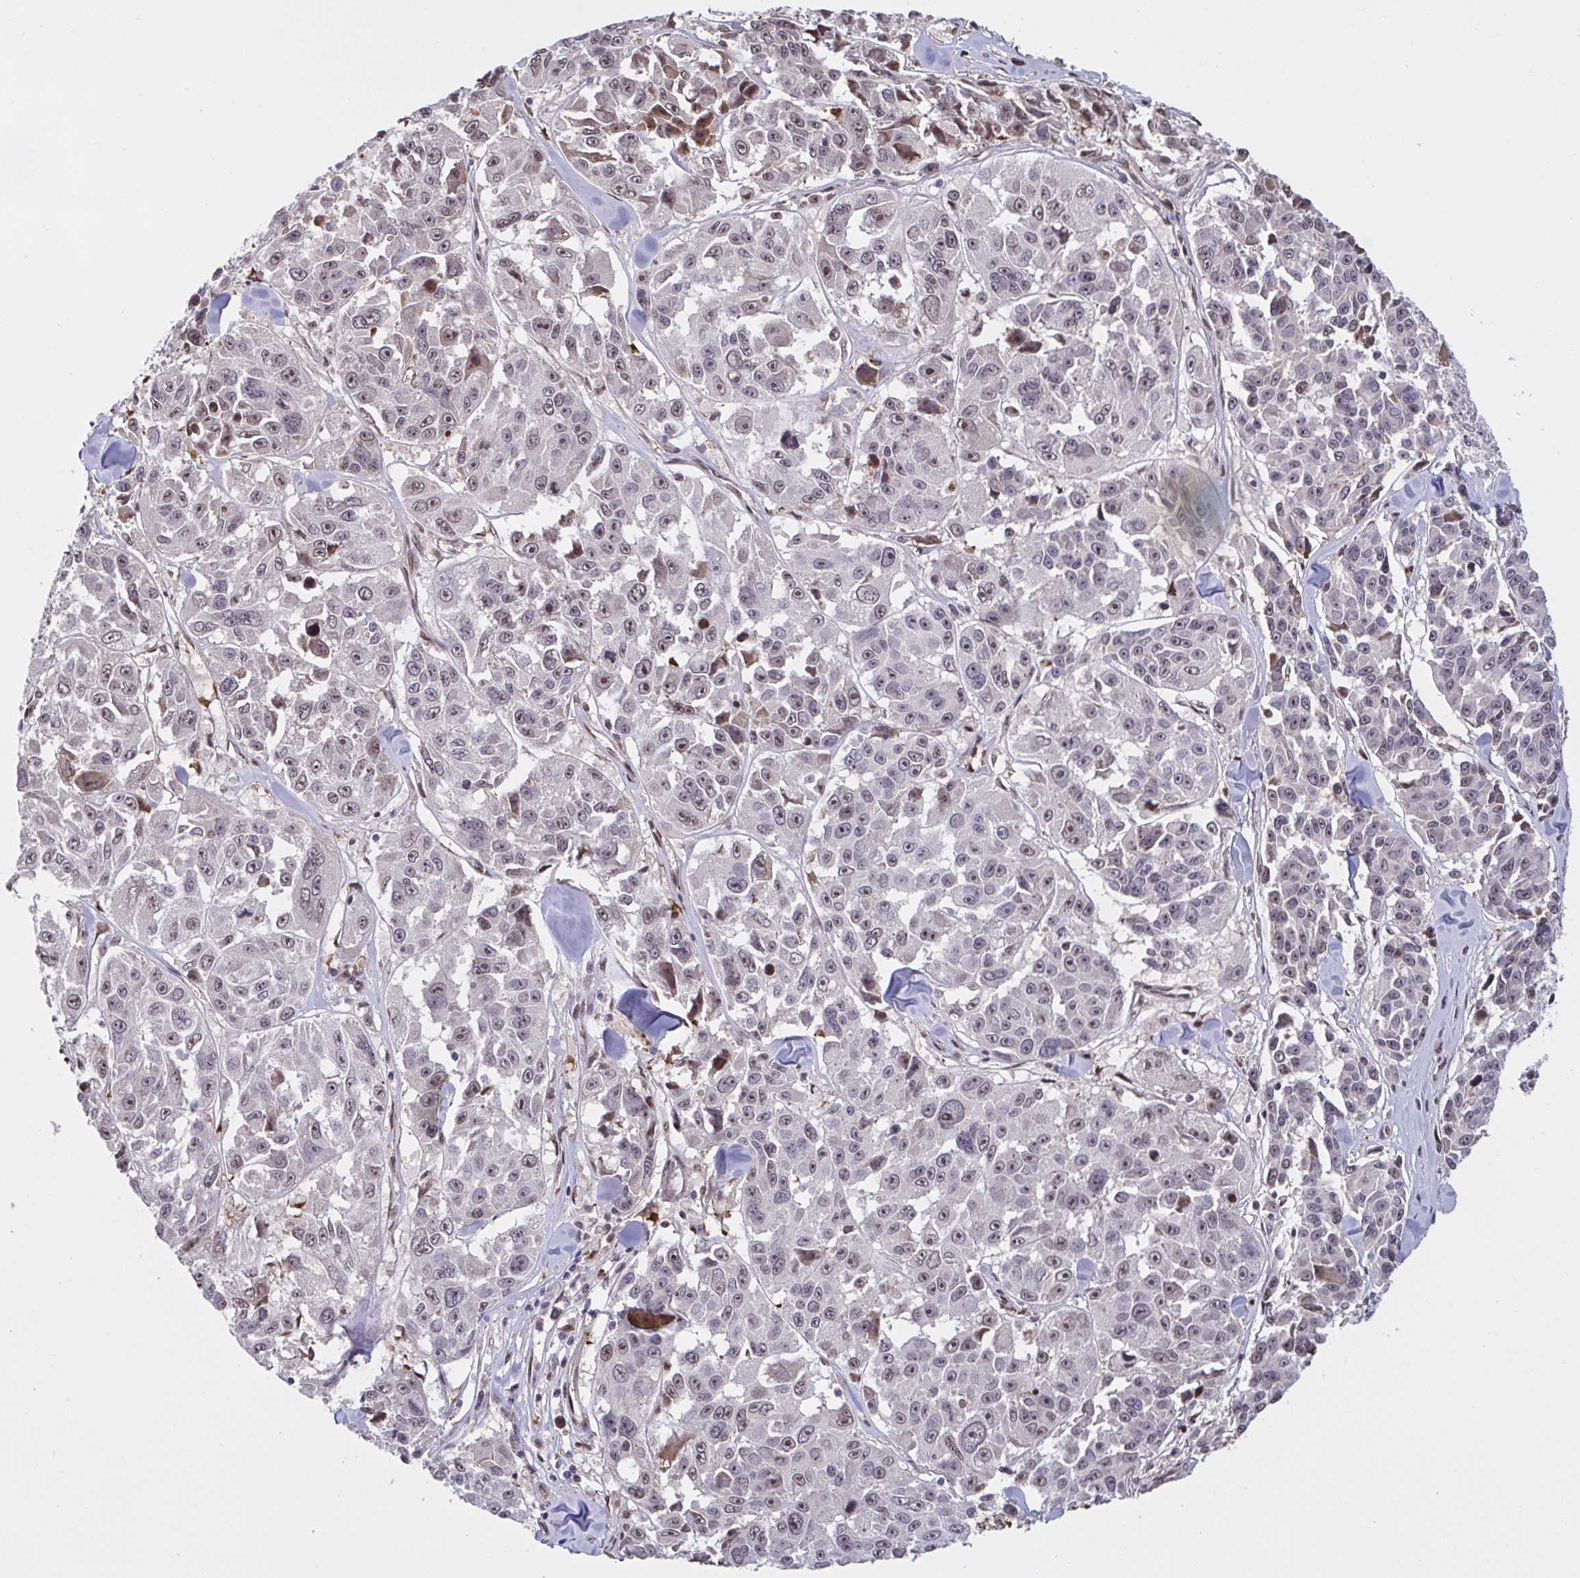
{"staining": {"intensity": "moderate", "quantity": "<25%", "location": "cytoplasmic/membranous,nuclear"}, "tissue": "melanoma", "cell_type": "Tumor cells", "image_type": "cancer", "snomed": [{"axis": "morphology", "description": "Malignant melanoma, NOS"}, {"axis": "topography", "description": "Skin"}], "caption": "Human melanoma stained with a brown dye displays moderate cytoplasmic/membranous and nuclear positive staining in about <25% of tumor cells.", "gene": "PELI2", "patient": {"sex": "female", "age": 66}}